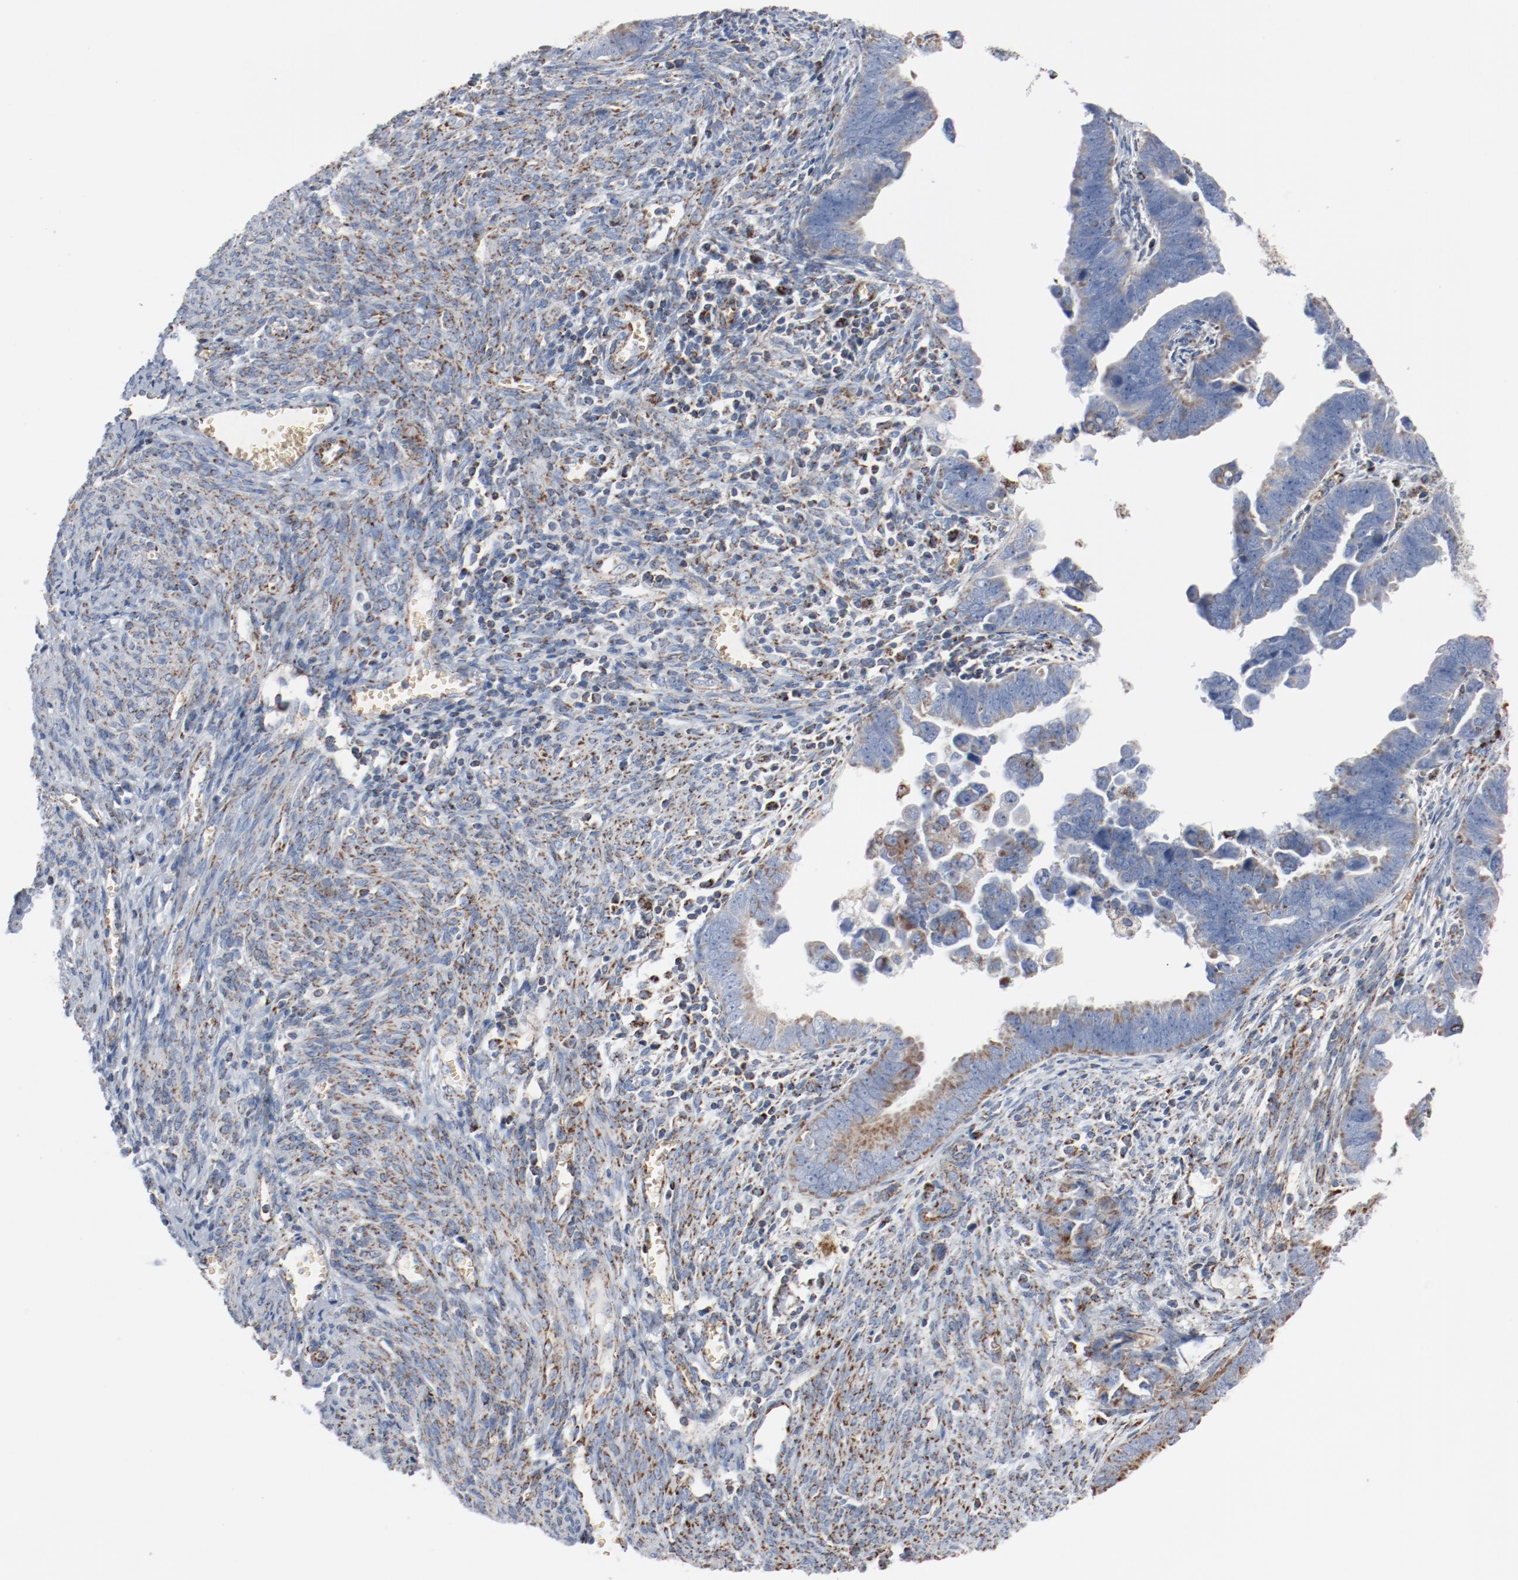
{"staining": {"intensity": "weak", "quantity": "<25%", "location": "cytoplasmic/membranous"}, "tissue": "endometrial cancer", "cell_type": "Tumor cells", "image_type": "cancer", "snomed": [{"axis": "morphology", "description": "Adenocarcinoma, NOS"}, {"axis": "topography", "description": "Endometrium"}], "caption": "This is an immunohistochemistry micrograph of endometrial cancer (adenocarcinoma). There is no expression in tumor cells.", "gene": "NDUFB8", "patient": {"sex": "female", "age": 75}}